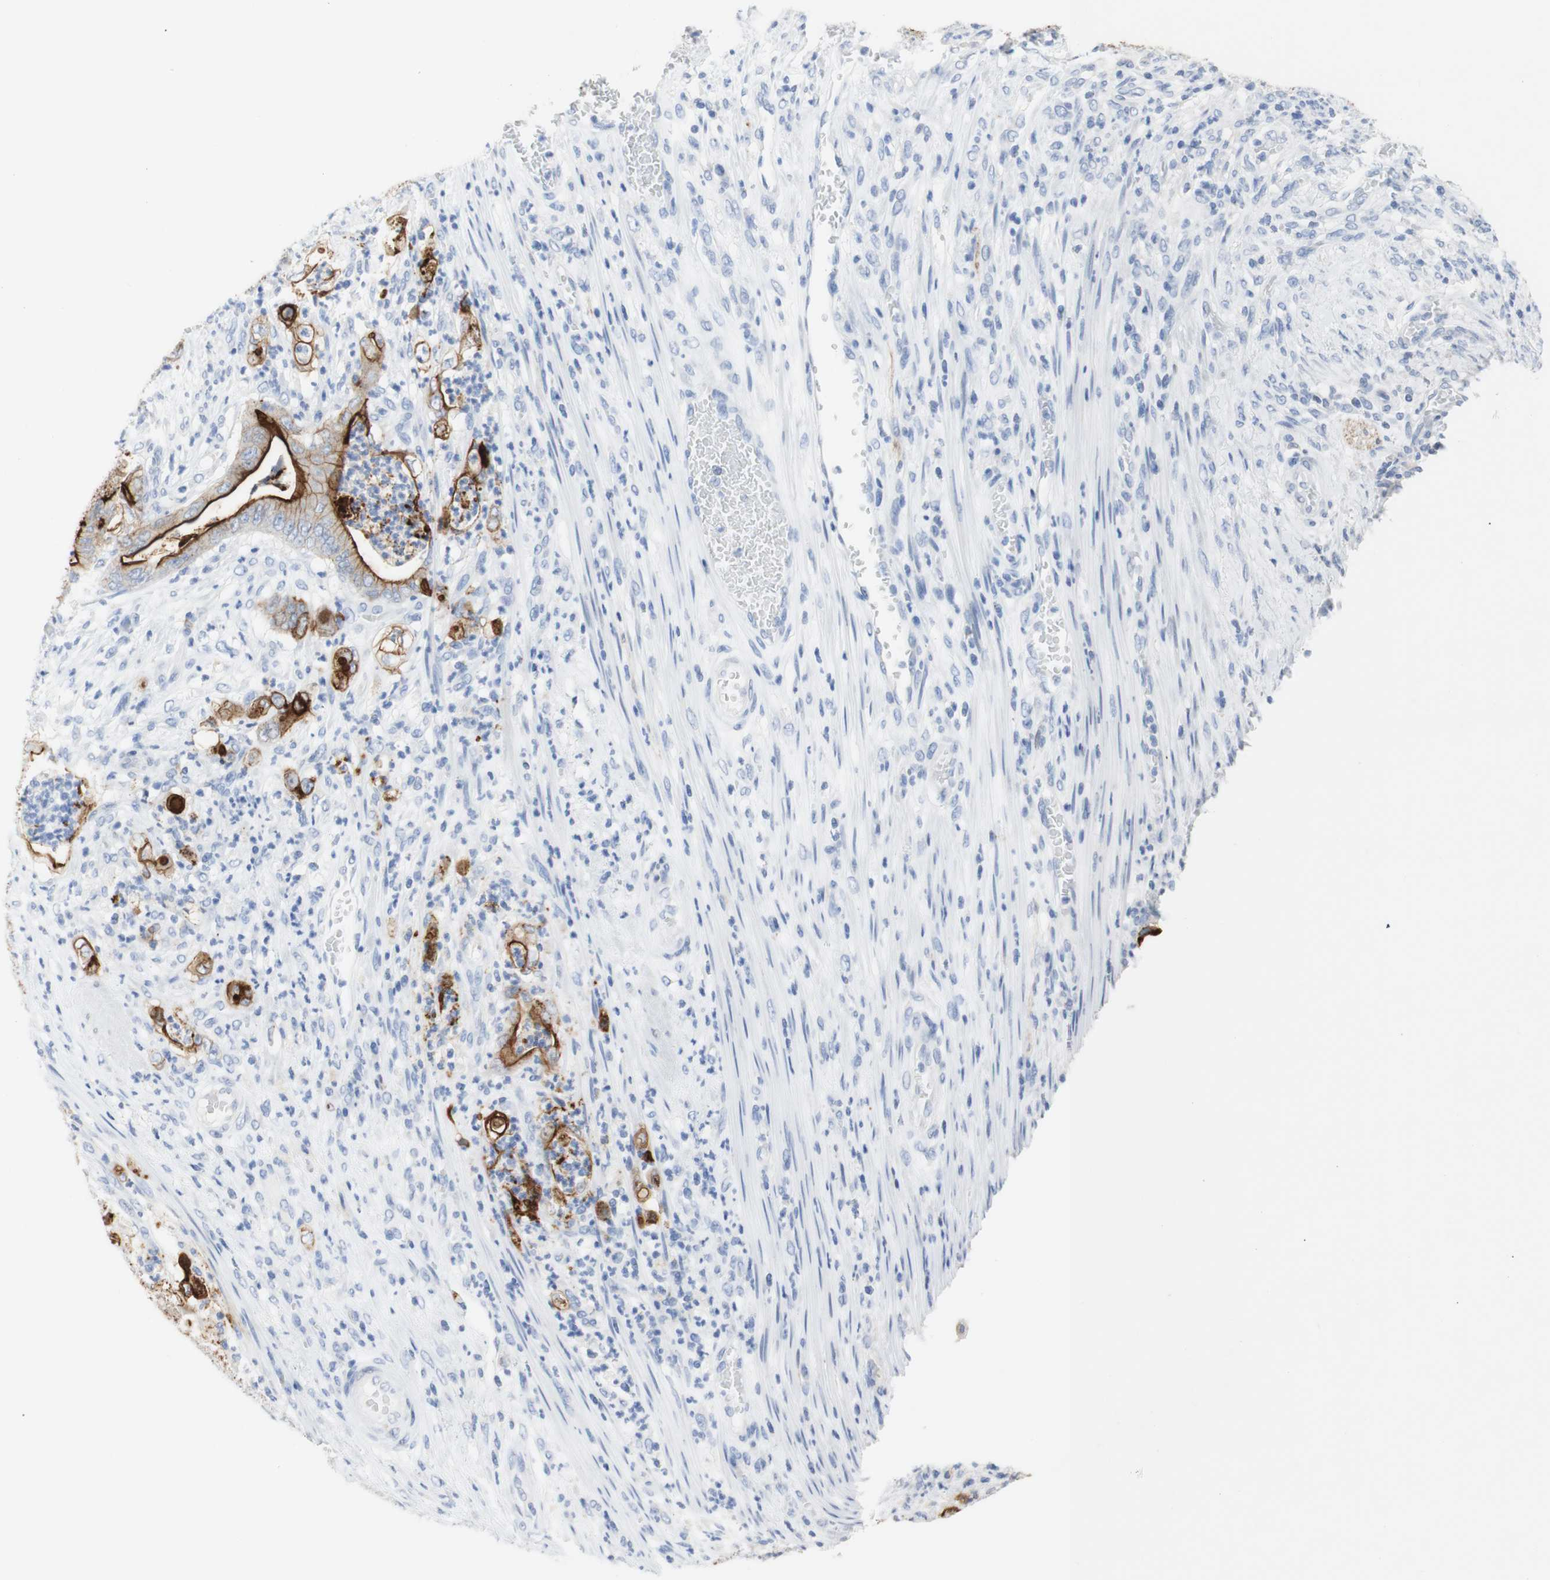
{"staining": {"intensity": "moderate", "quantity": ">75%", "location": "cytoplasmic/membranous"}, "tissue": "stomach cancer", "cell_type": "Tumor cells", "image_type": "cancer", "snomed": [{"axis": "morphology", "description": "Adenocarcinoma, NOS"}, {"axis": "topography", "description": "Stomach"}], "caption": "Human adenocarcinoma (stomach) stained for a protein (brown) shows moderate cytoplasmic/membranous positive positivity in about >75% of tumor cells.", "gene": "DSC2", "patient": {"sex": "female", "age": 73}}